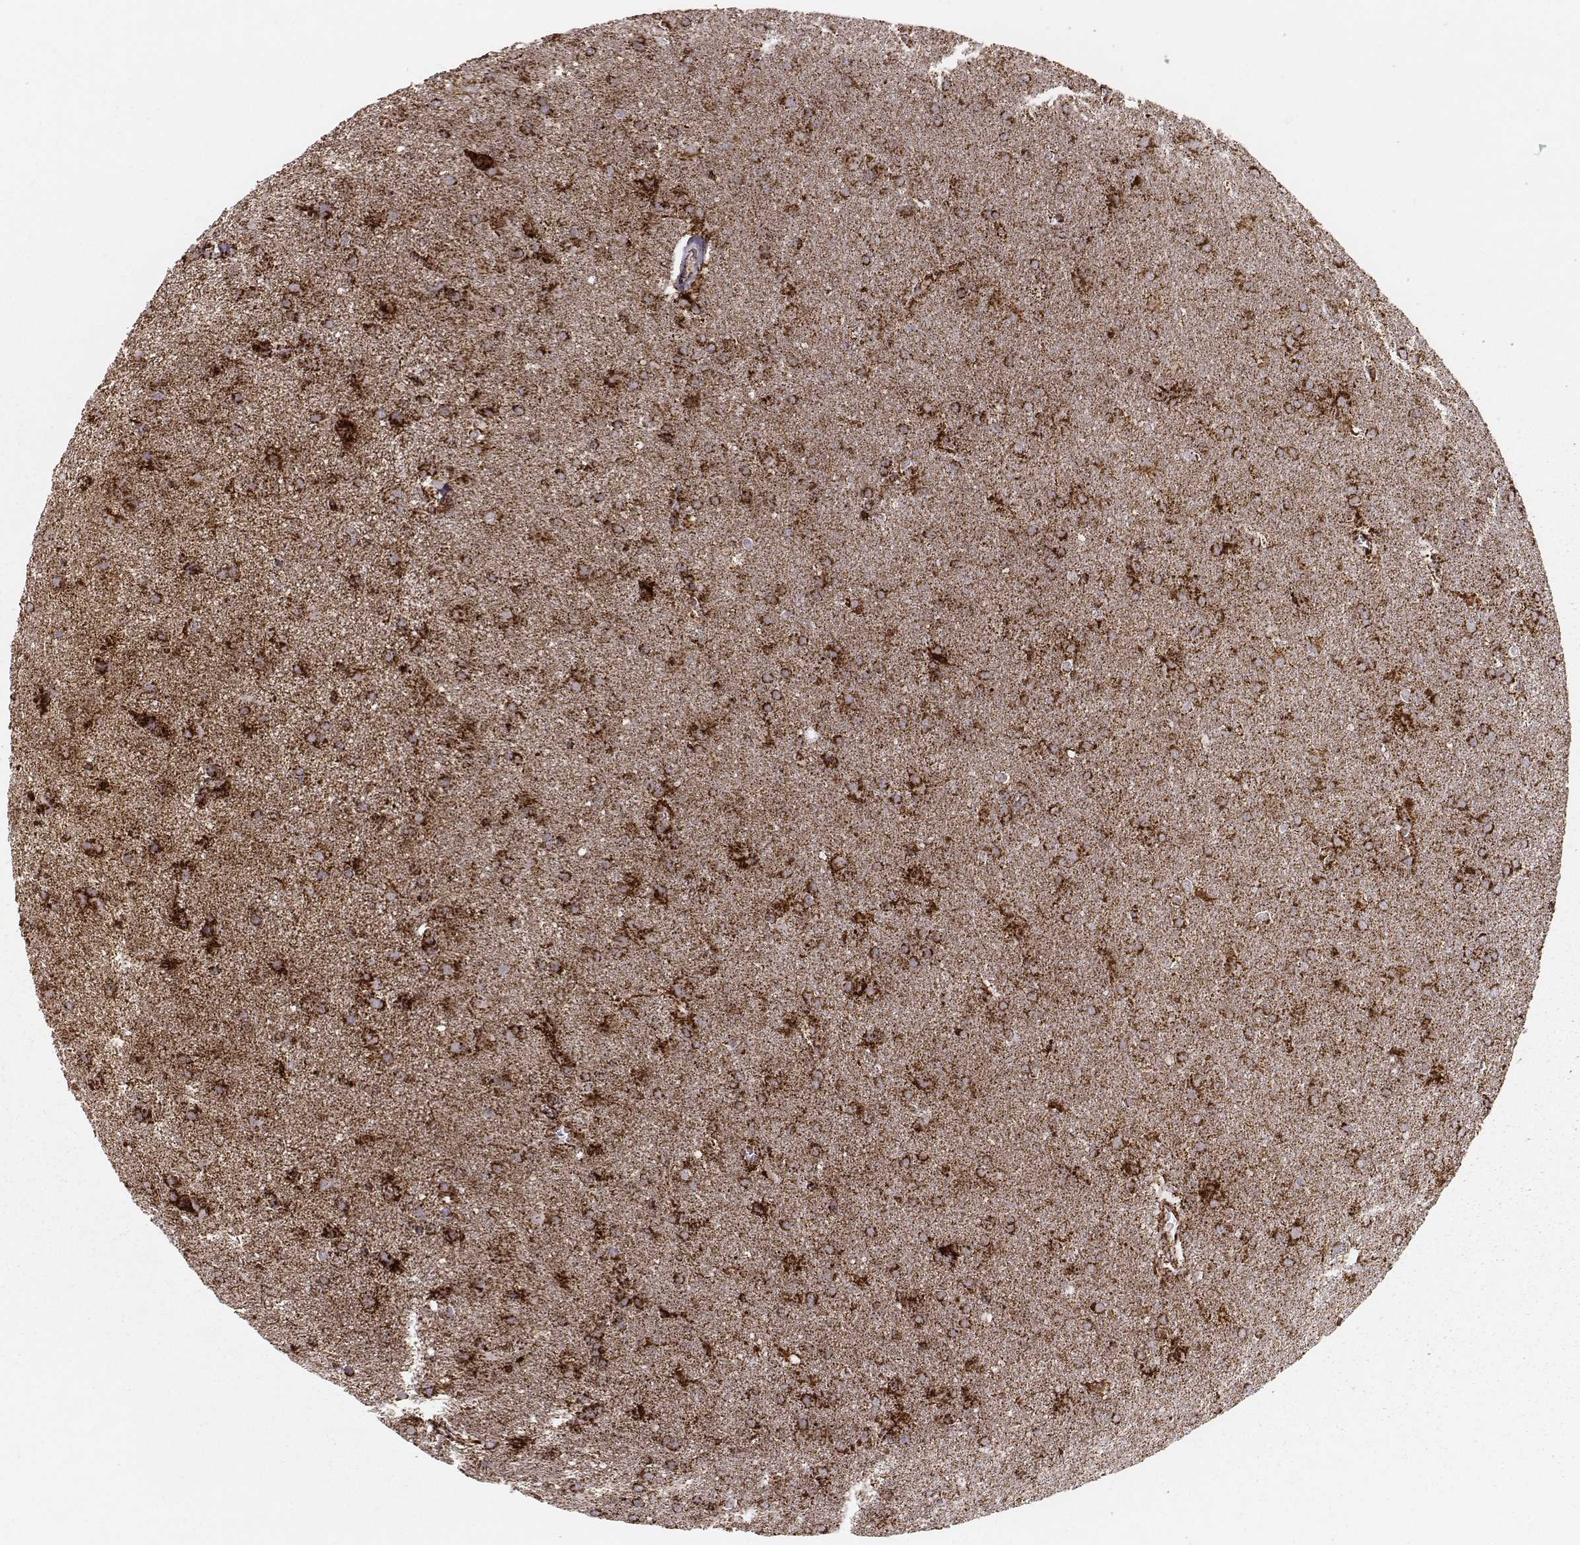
{"staining": {"intensity": "strong", "quantity": ">75%", "location": "cytoplasmic/membranous"}, "tissue": "glioma", "cell_type": "Tumor cells", "image_type": "cancer", "snomed": [{"axis": "morphology", "description": "Glioma, malignant, Low grade"}, {"axis": "topography", "description": "Brain"}], "caption": "Glioma tissue exhibits strong cytoplasmic/membranous staining in about >75% of tumor cells (Brightfield microscopy of DAB IHC at high magnification).", "gene": "TUFM", "patient": {"sex": "male", "age": 58}}